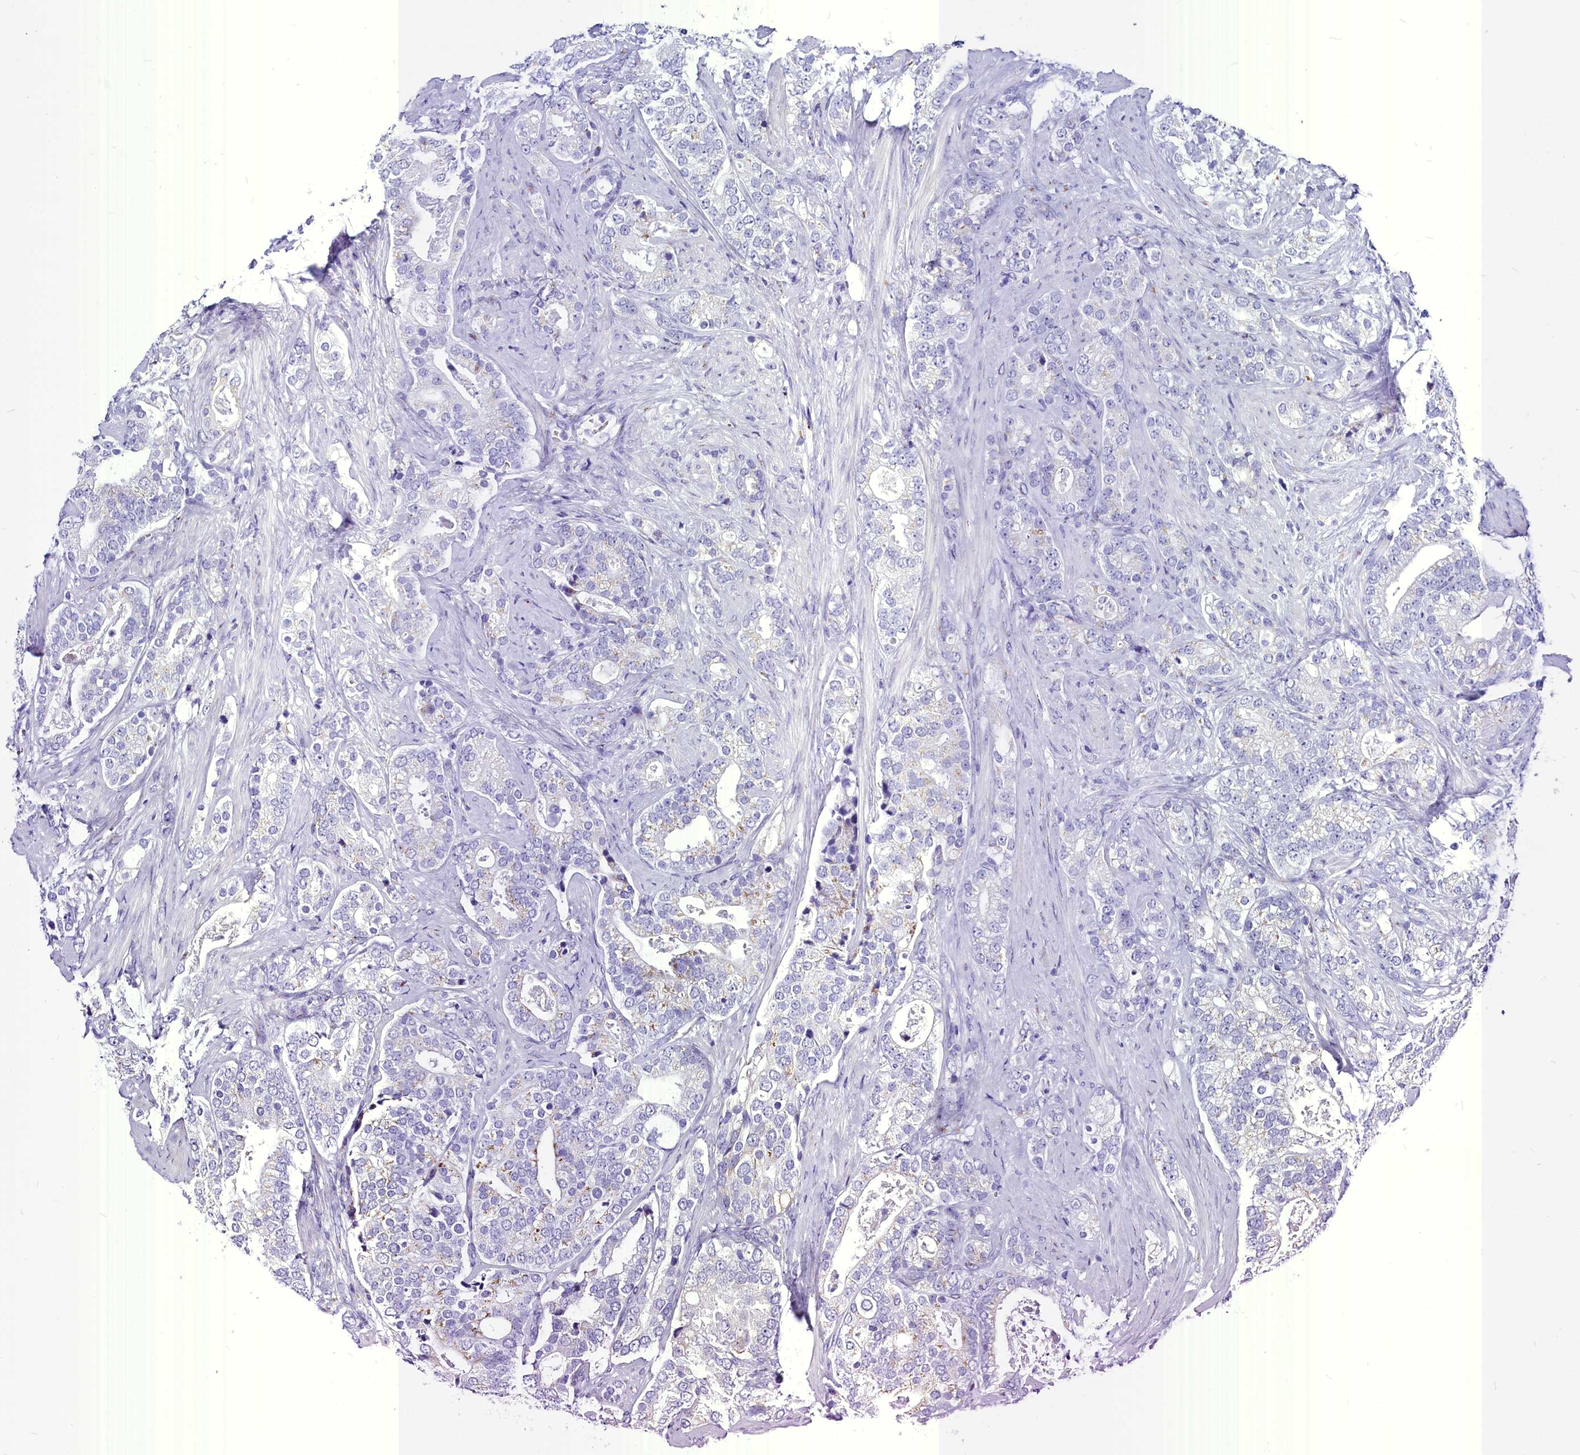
{"staining": {"intensity": "negative", "quantity": "none", "location": "none"}, "tissue": "prostate cancer", "cell_type": "Tumor cells", "image_type": "cancer", "snomed": [{"axis": "morphology", "description": "Adenocarcinoma, High grade"}, {"axis": "topography", "description": "Prostate and seminal vesicle, NOS"}], "caption": "DAB immunohistochemical staining of prostate cancer exhibits no significant positivity in tumor cells. (DAB (3,3'-diaminobenzidine) IHC visualized using brightfield microscopy, high magnification).", "gene": "AP3B2", "patient": {"sex": "male", "age": 67}}